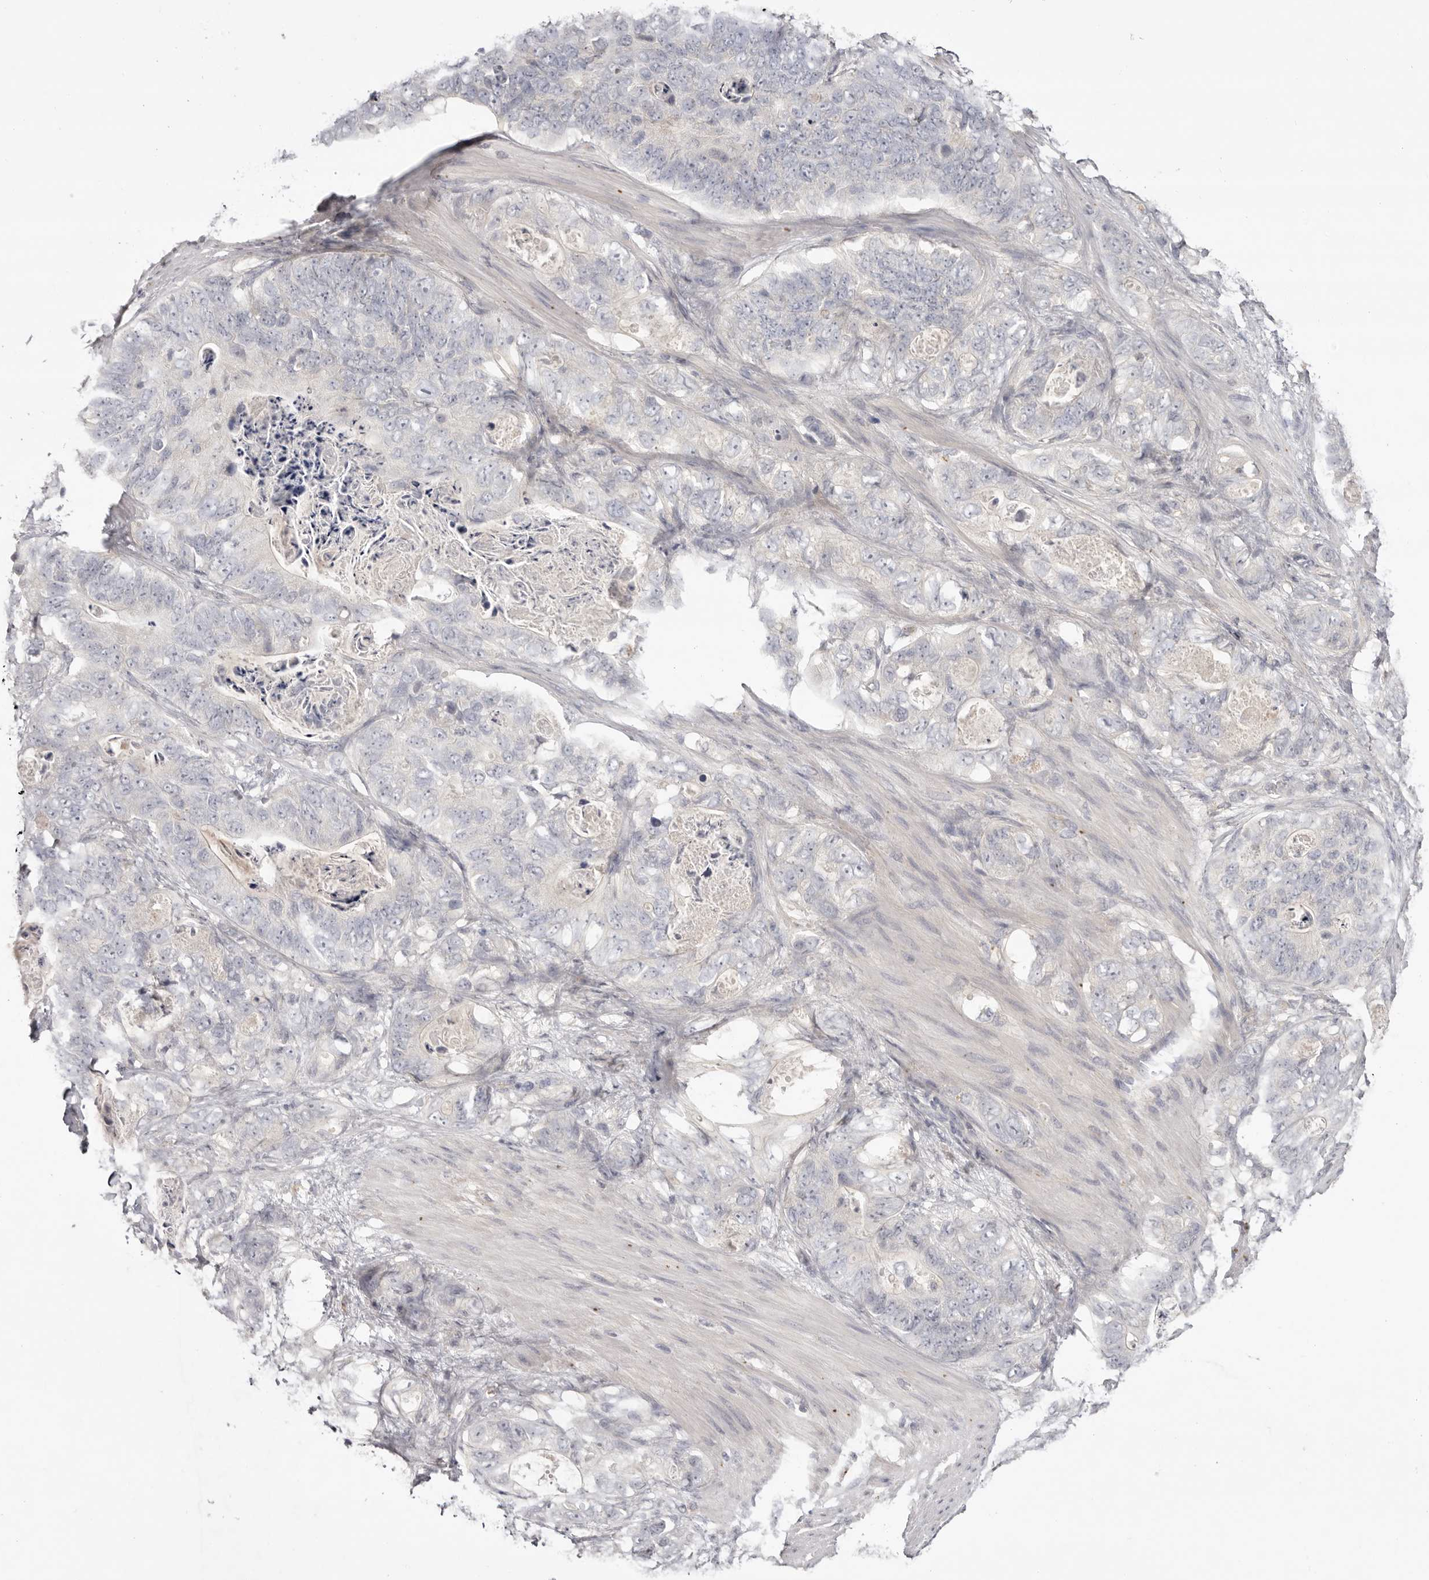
{"staining": {"intensity": "negative", "quantity": "none", "location": "none"}, "tissue": "stomach cancer", "cell_type": "Tumor cells", "image_type": "cancer", "snomed": [{"axis": "morphology", "description": "Normal tissue, NOS"}, {"axis": "morphology", "description": "Adenocarcinoma, NOS"}, {"axis": "topography", "description": "Stomach"}], "caption": "A photomicrograph of adenocarcinoma (stomach) stained for a protein shows no brown staining in tumor cells. (DAB immunohistochemistry, high magnification).", "gene": "SCUBE2", "patient": {"sex": "female", "age": 89}}